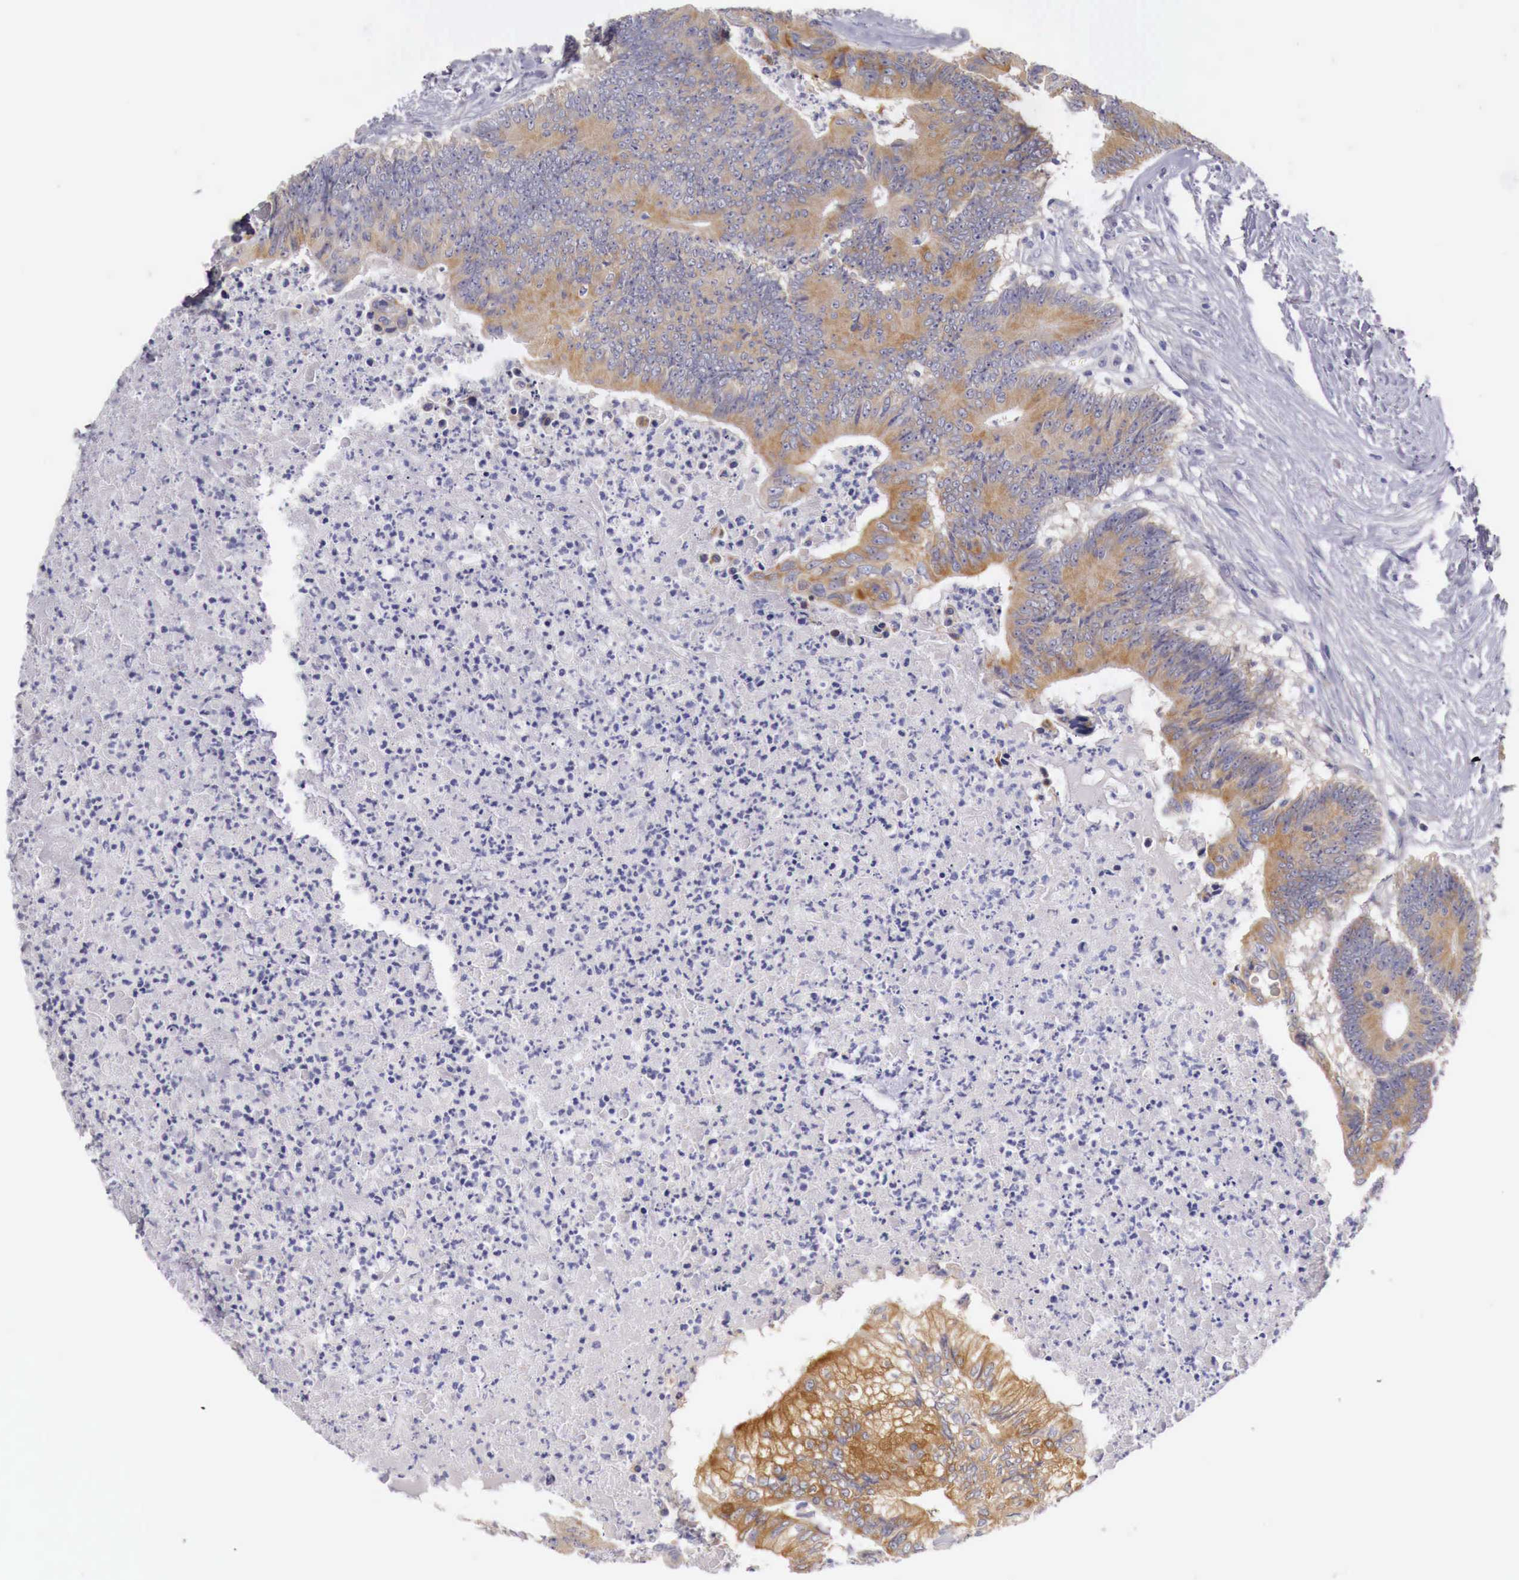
{"staining": {"intensity": "weak", "quantity": ">75%", "location": "cytoplasmic/membranous"}, "tissue": "colorectal cancer", "cell_type": "Tumor cells", "image_type": "cancer", "snomed": [{"axis": "morphology", "description": "Adenocarcinoma, NOS"}, {"axis": "topography", "description": "Colon"}], "caption": "Protein analysis of adenocarcinoma (colorectal) tissue exhibits weak cytoplasmic/membranous expression in approximately >75% of tumor cells.", "gene": "NREP", "patient": {"sex": "male", "age": 65}}